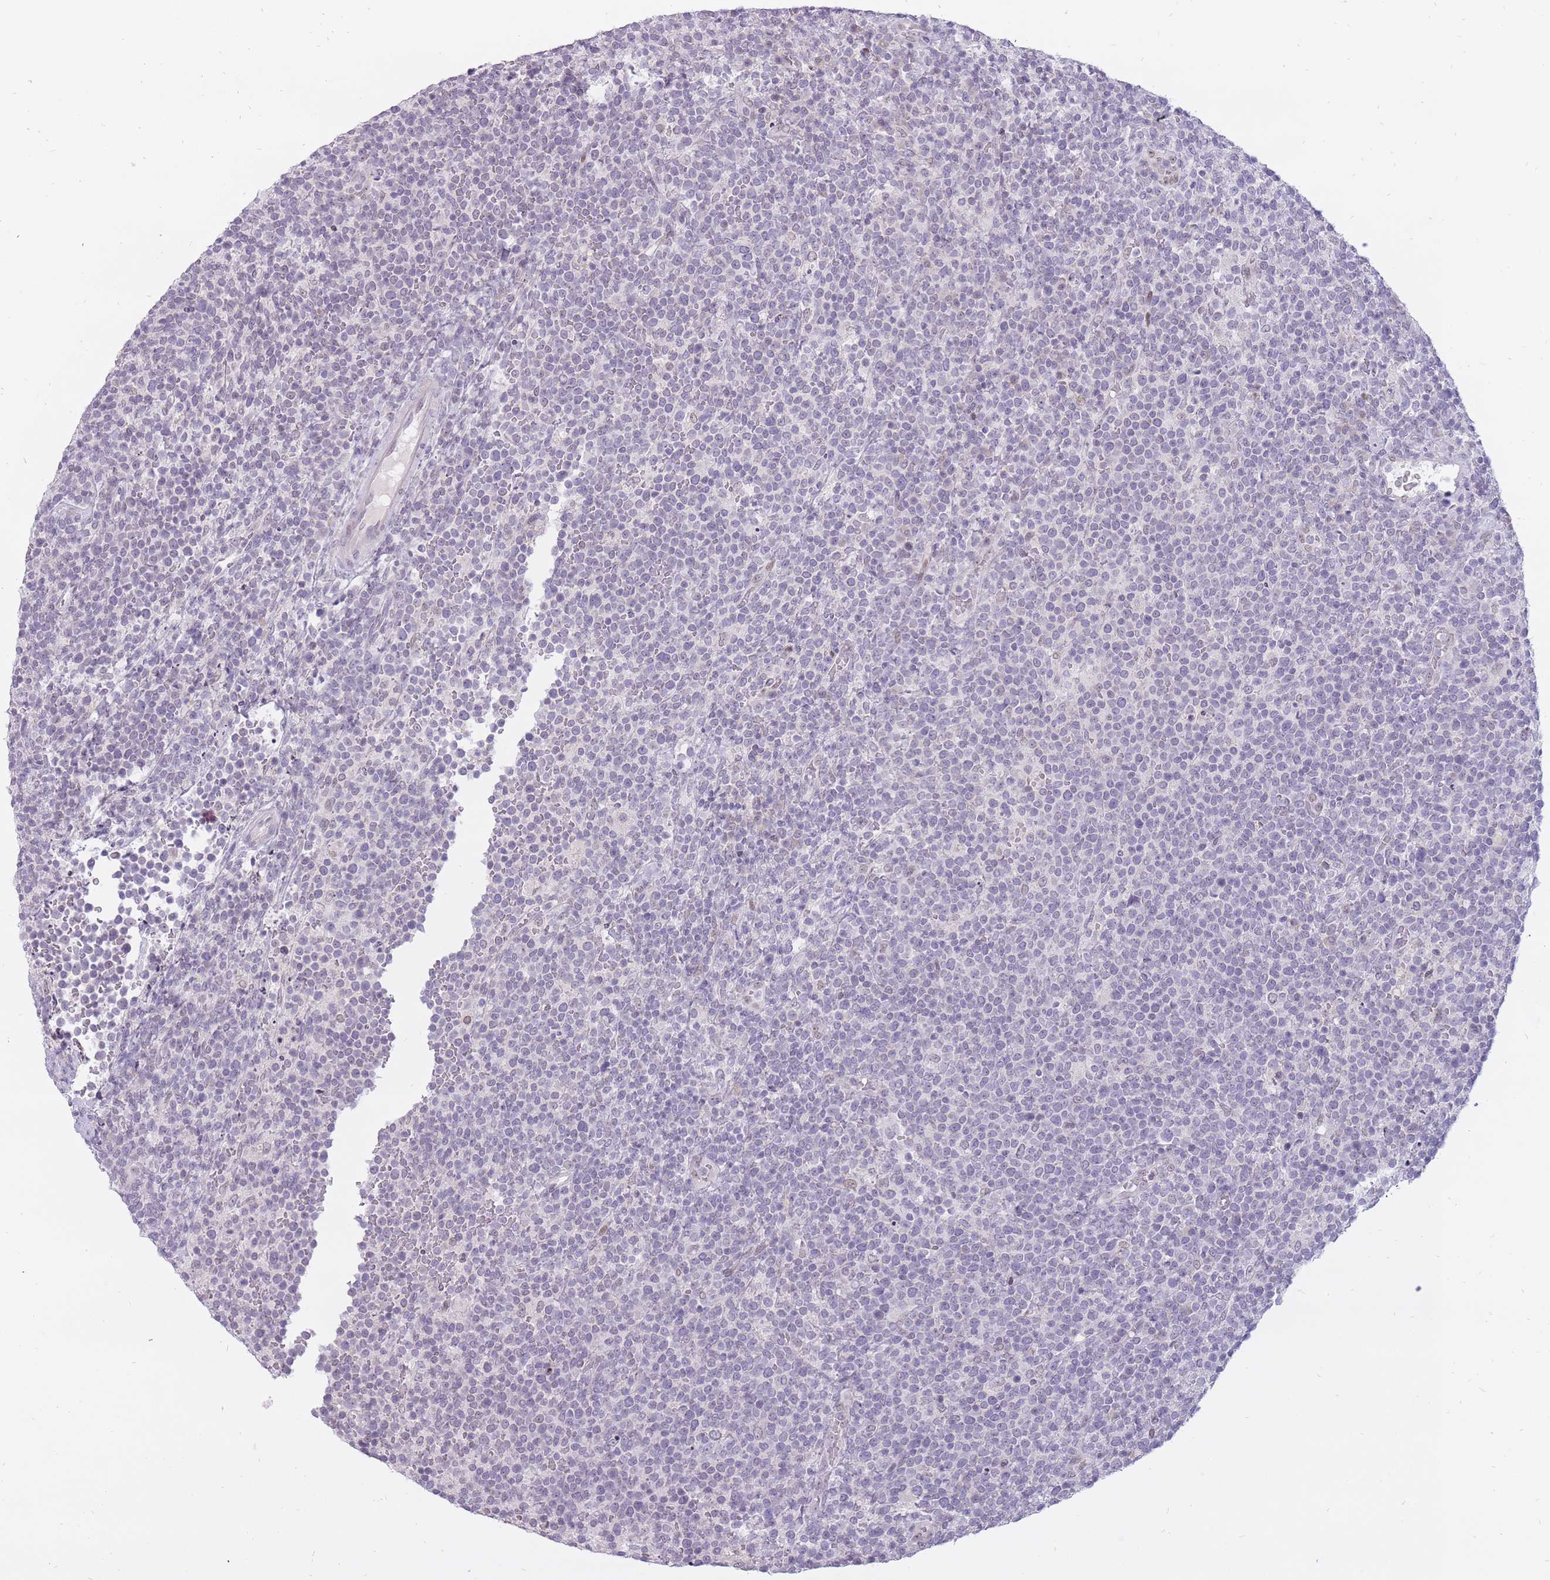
{"staining": {"intensity": "negative", "quantity": "none", "location": "none"}, "tissue": "lymphoma", "cell_type": "Tumor cells", "image_type": "cancer", "snomed": [{"axis": "morphology", "description": "Malignant lymphoma, non-Hodgkin's type, High grade"}, {"axis": "topography", "description": "Lymph node"}], "caption": "IHC of human lymphoma exhibits no positivity in tumor cells. (DAB (3,3'-diaminobenzidine) IHC visualized using brightfield microscopy, high magnification).", "gene": "POMZP3", "patient": {"sex": "male", "age": 61}}